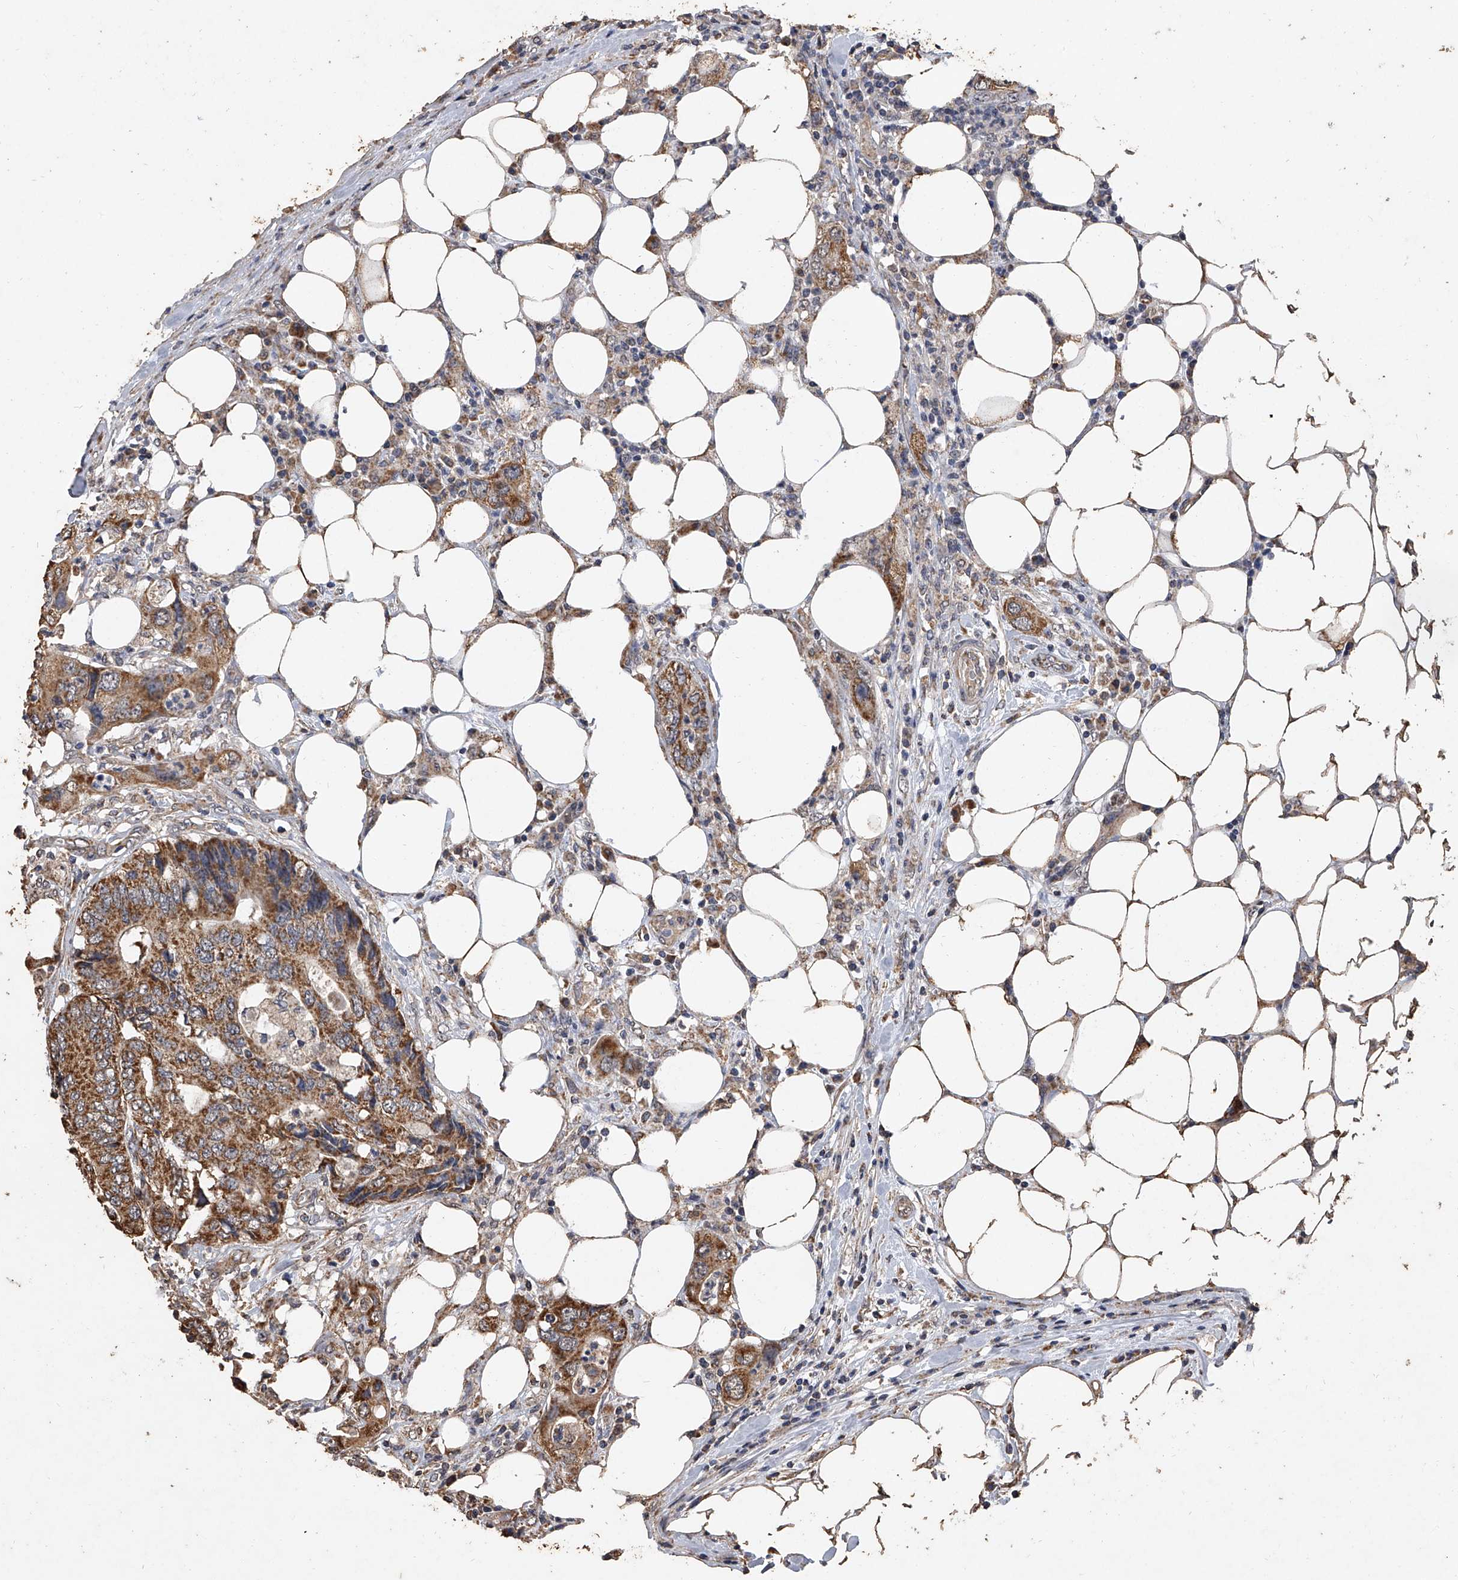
{"staining": {"intensity": "moderate", "quantity": ">75%", "location": "cytoplasmic/membranous"}, "tissue": "colorectal cancer", "cell_type": "Tumor cells", "image_type": "cancer", "snomed": [{"axis": "morphology", "description": "Adenocarcinoma, NOS"}, {"axis": "topography", "description": "Colon"}], "caption": "Tumor cells show moderate cytoplasmic/membranous expression in approximately >75% of cells in colorectal cancer (adenocarcinoma).", "gene": "MRPL28", "patient": {"sex": "male", "age": 71}}